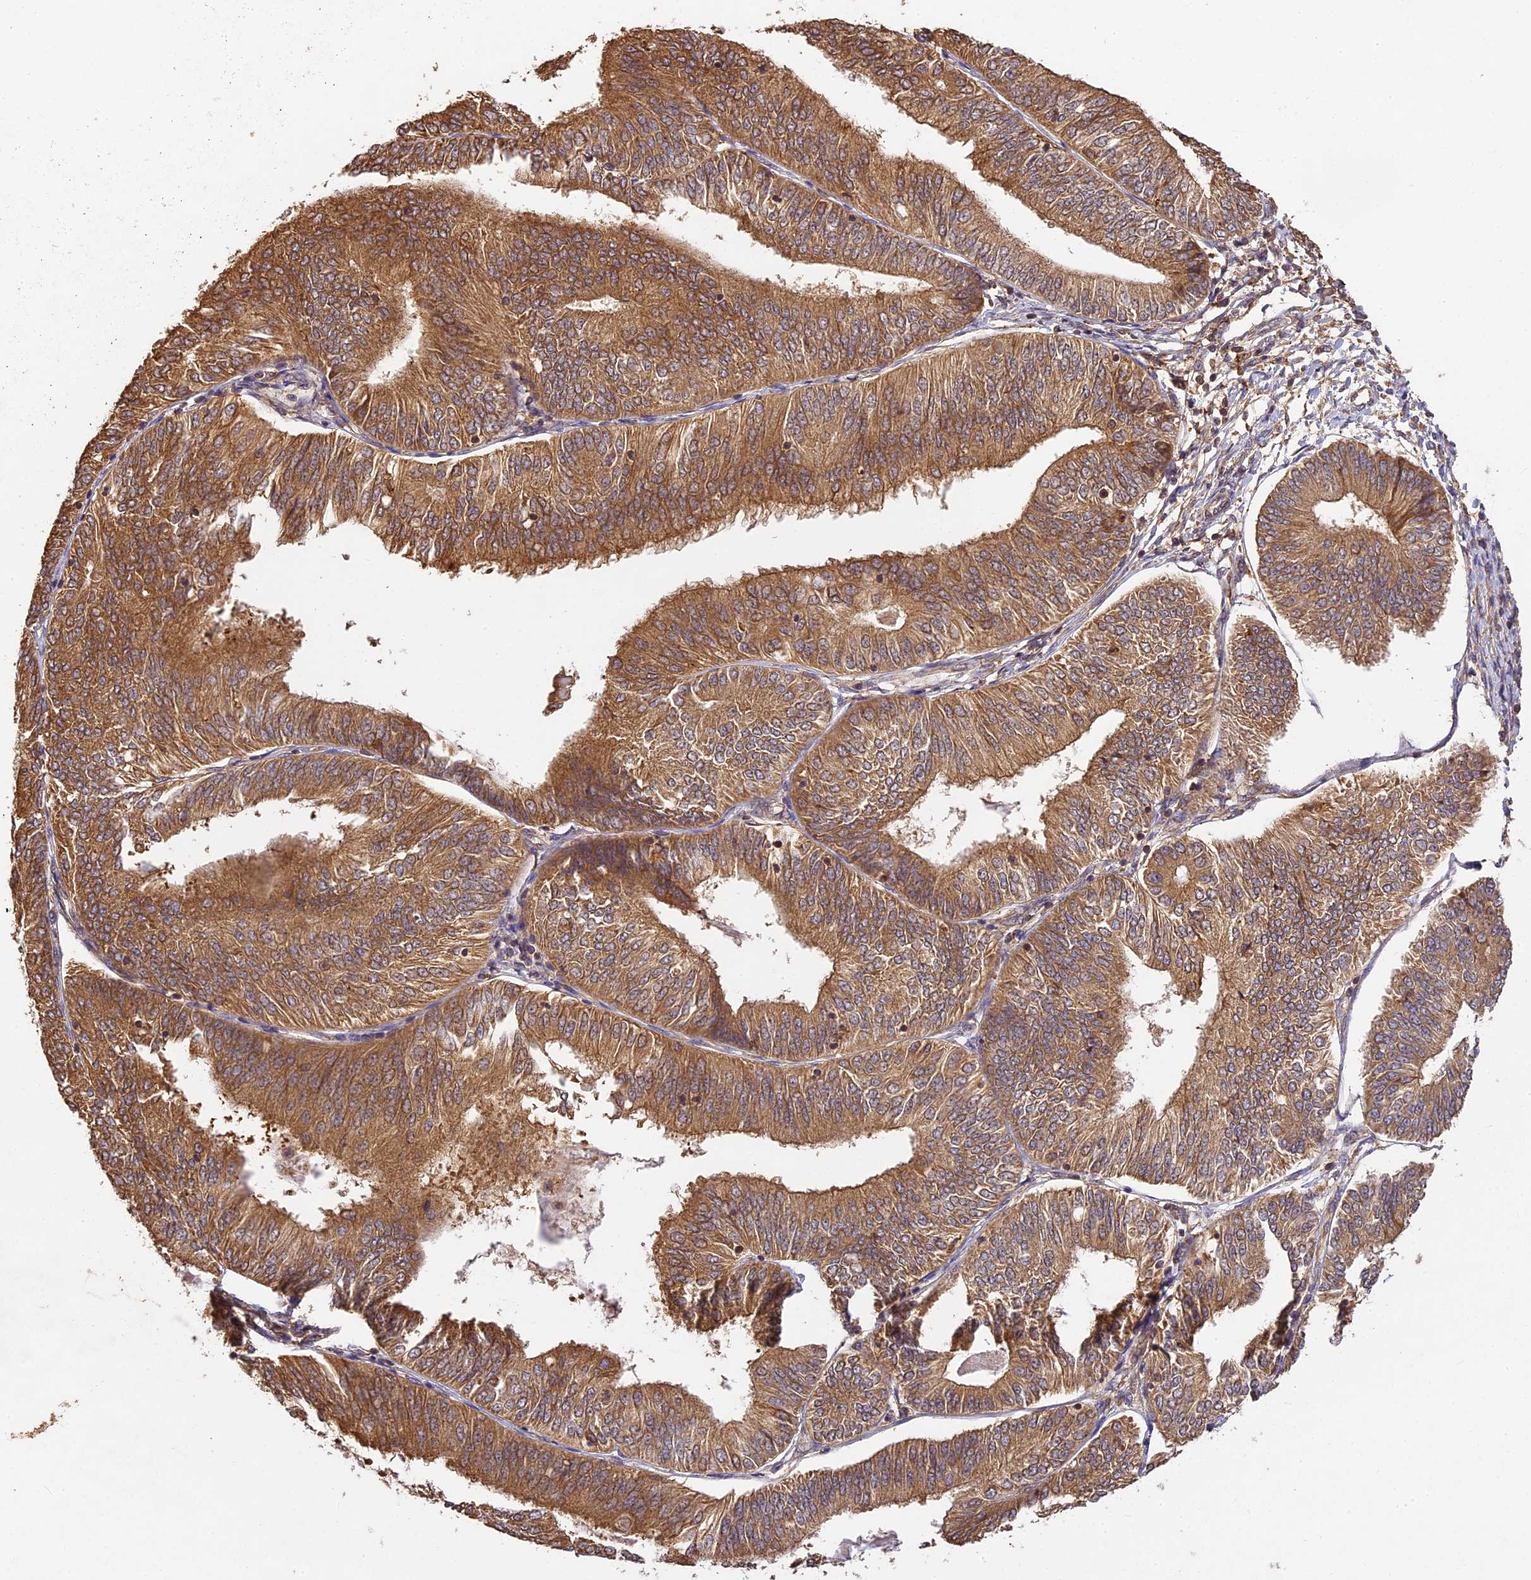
{"staining": {"intensity": "moderate", "quantity": ">75%", "location": "cytoplasmic/membranous"}, "tissue": "endometrial cancer", "cell_type": "Tumor cells", "image_type": "cancer", "snomed": [{"axis": "morphology", "description": "Adenocarcinoma, NOS"}, {"axis": "topography", "description": "Endometrium"}], "caption": "This is a micrograph of immunohistochemistry staining of endometrial cancer (adenocarcinoma), which shows moderate expression in the cytoplasmic/membranous of tumor cells.", "gene": "BRAP", "patient": {"sex": "female", "age": 58}}